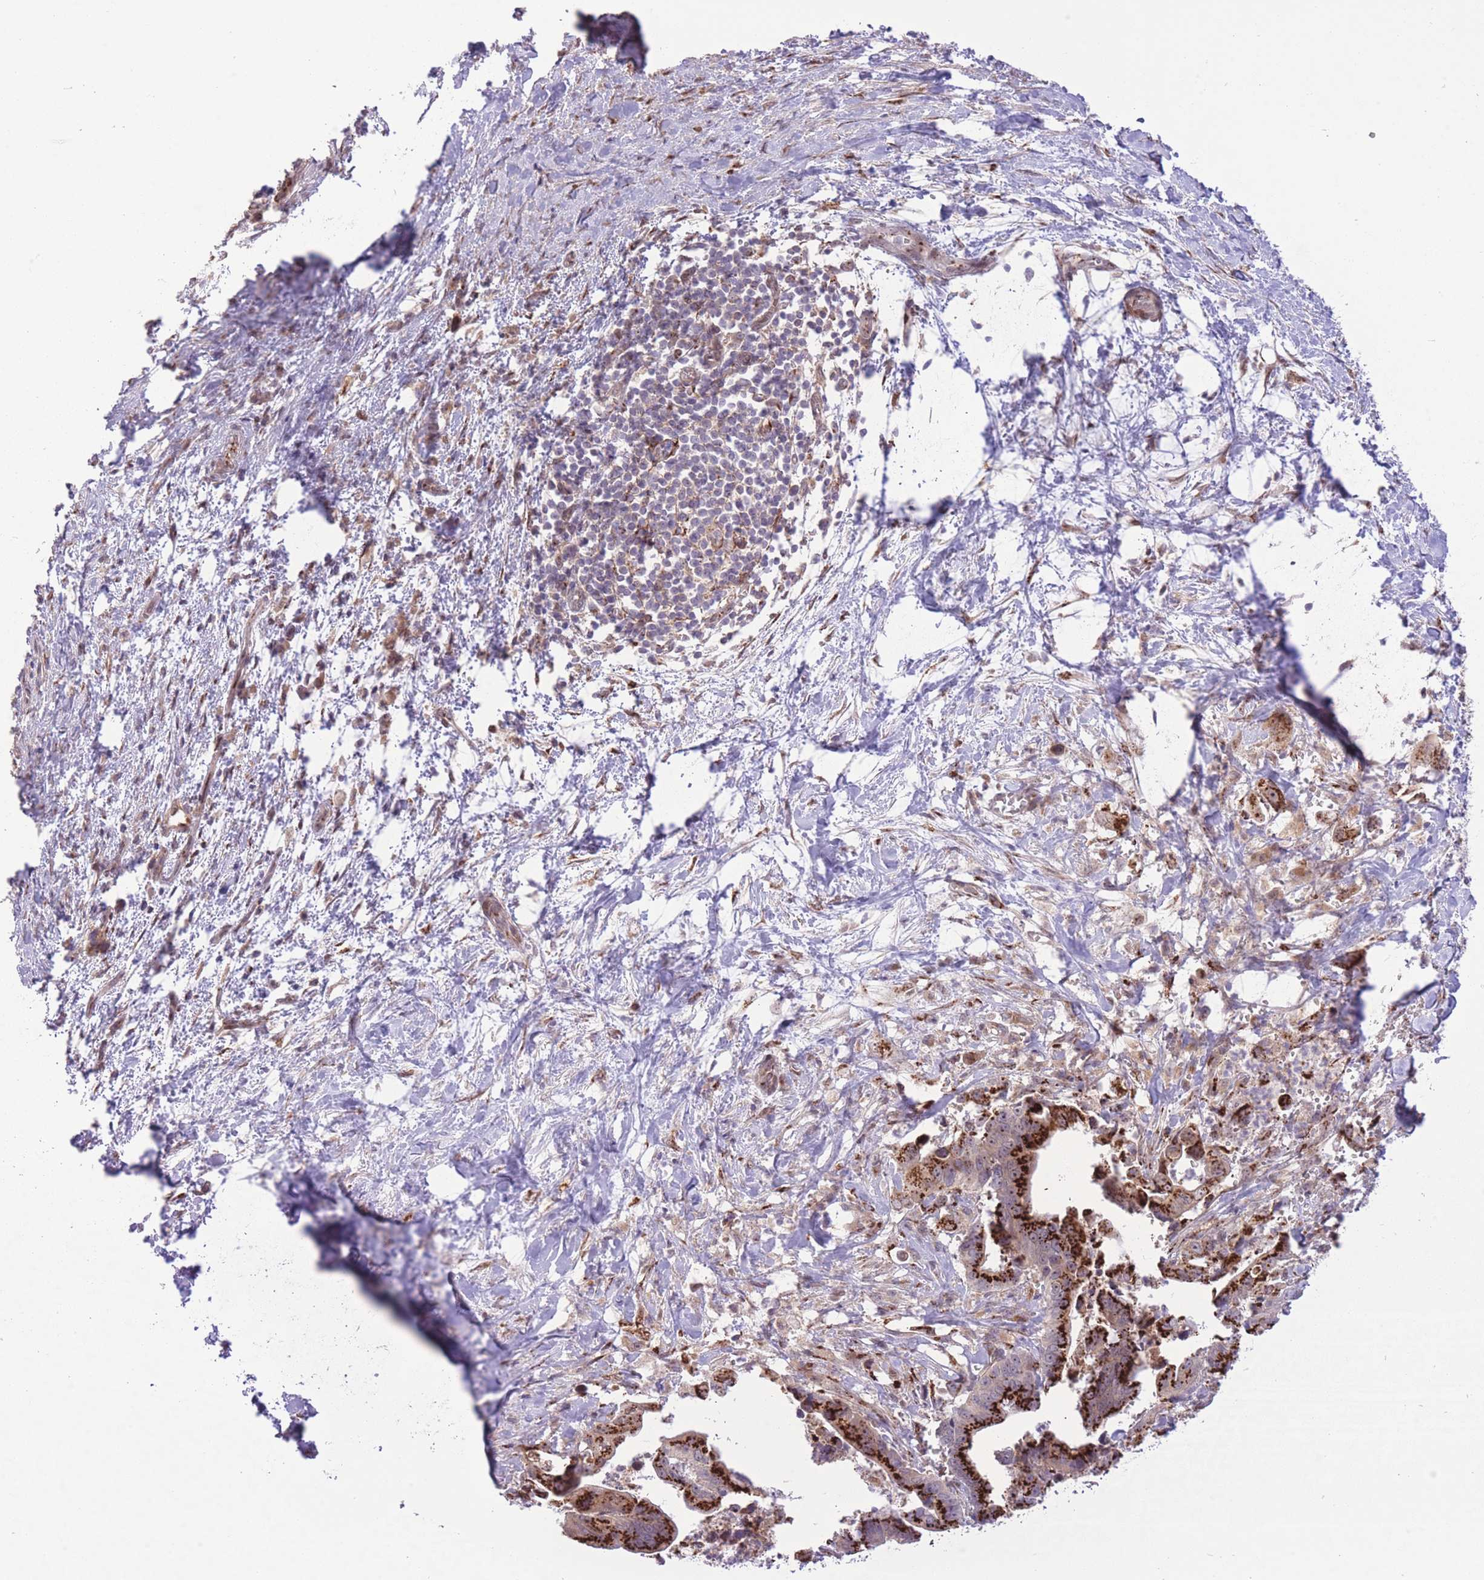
{"staining": {"intensity": "strong", "quantity": ">75%", "location": "cytoplasmic/membranous"}, "tissue": "pancreatic cancer", "cell_type": "Tumor cells", "image_type": "cancer", "snomed": [{"axis": "morphology", "description": "Adenocarcinoma, NOS"}, {"axis": "topography", "description": "Pancreas"}], "caption": "Immunohistochemical staining of human pancreatic adenocarcinoma reveals high levels of strong cytoplasmic/membranous positivity in about >75% of tumor cells. Nuclei are stained in blue.", "gene": "ZBED5", "patient": {"sex": "male", "age": 61}}